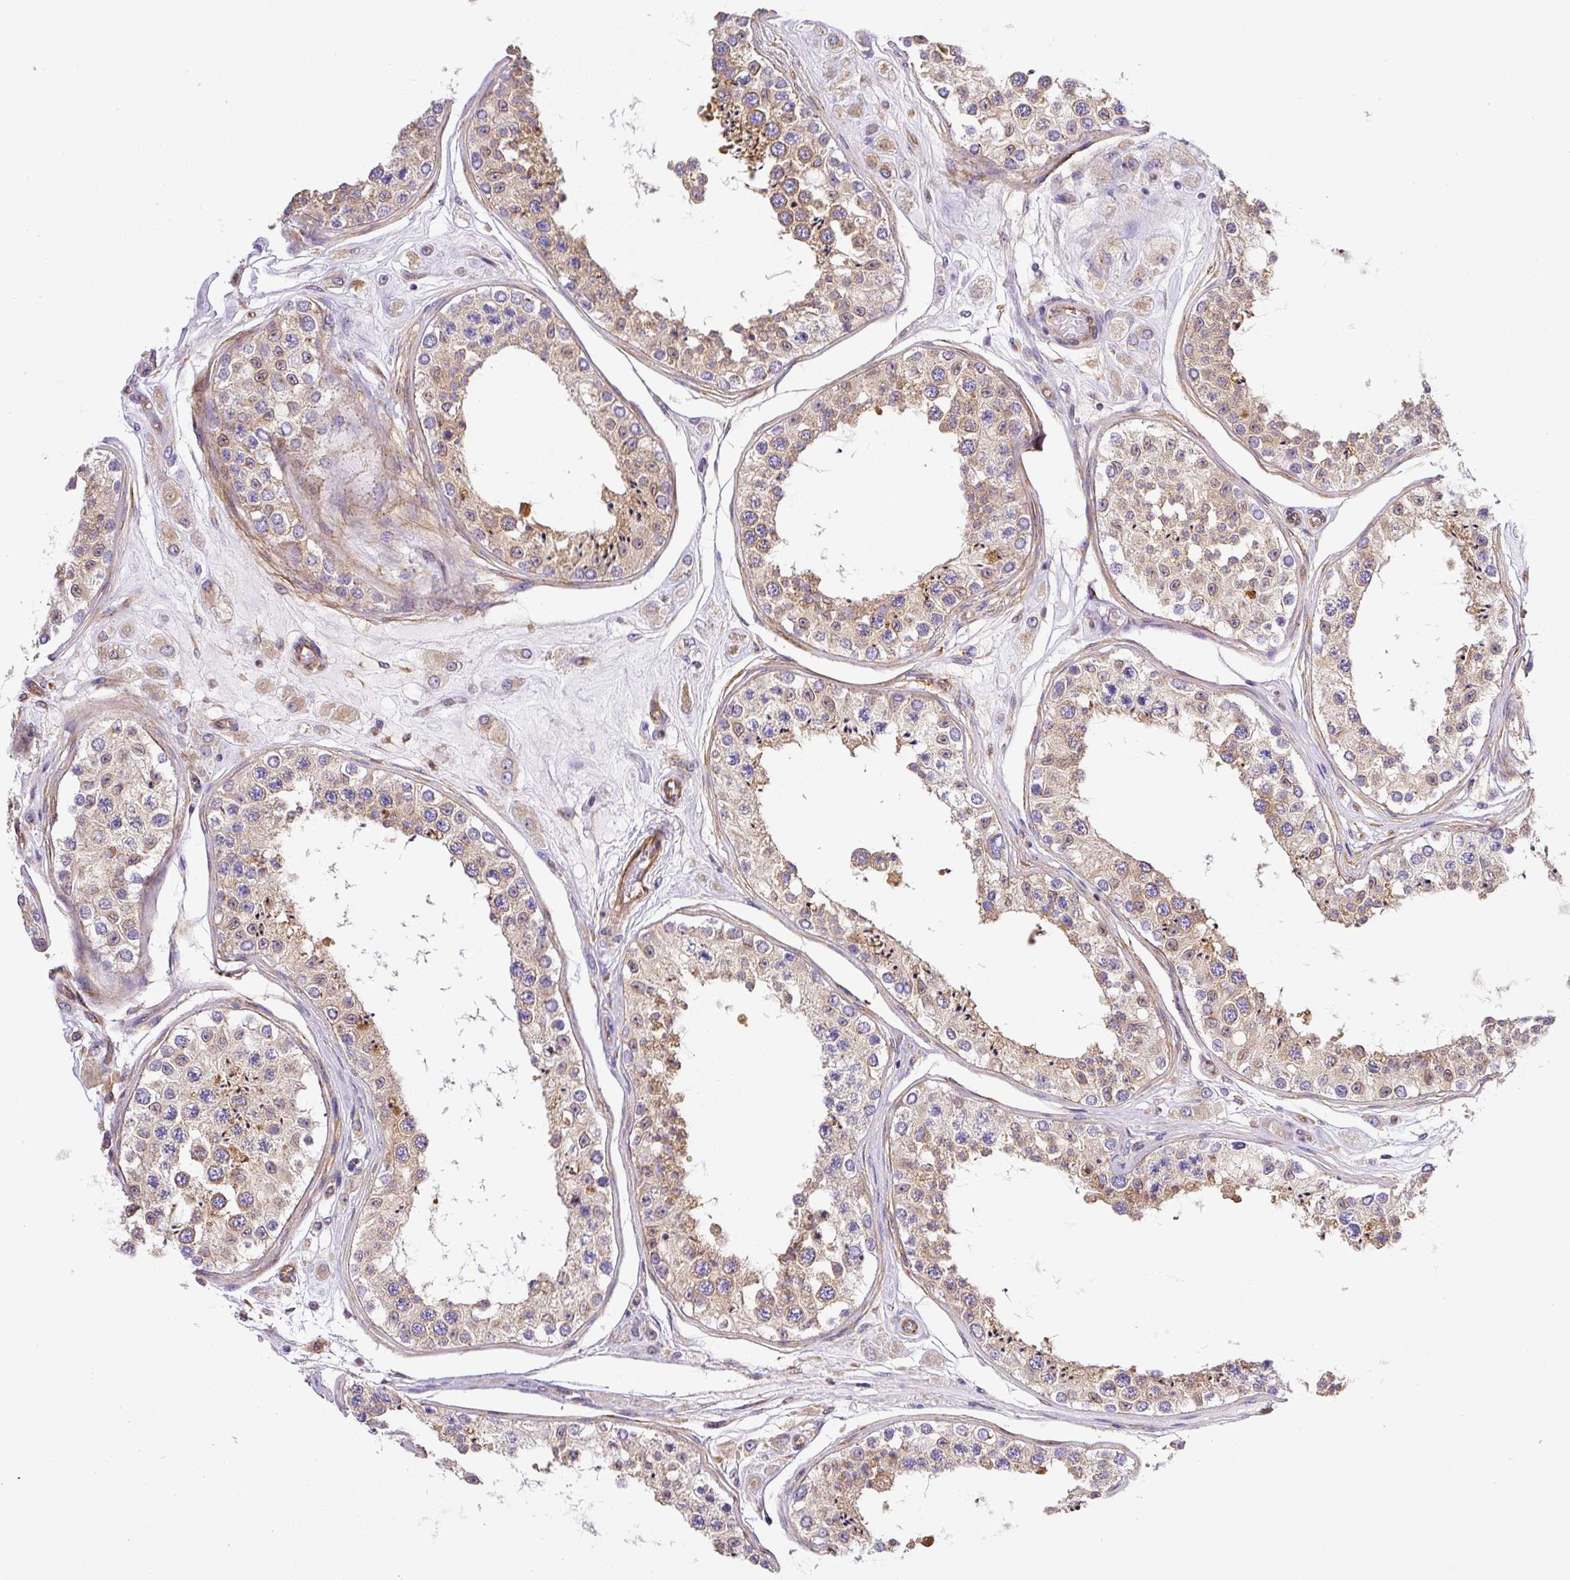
{"staining": {"intensity": "moderate", "quantity": ">75%", "location": "cytoplasmic/membranous"}, "tissue": "testis", "cell_type": "Cells in seminiferous ducts", "image_type": "normal", "snomed": [{"axis": "morphology", "description": "Normal tissue, NOS"}, {"axis": "topography", "description": "Testis"}], "caption": "About >75% of cells in seminiferous ducts in normal testis demonstrate moderate cytoplasmic/membranous protein staining as visualized by brown immunohistochemical staining.", "gene": "DCTN1", "patient": {"sex": "male", "age": 25}}